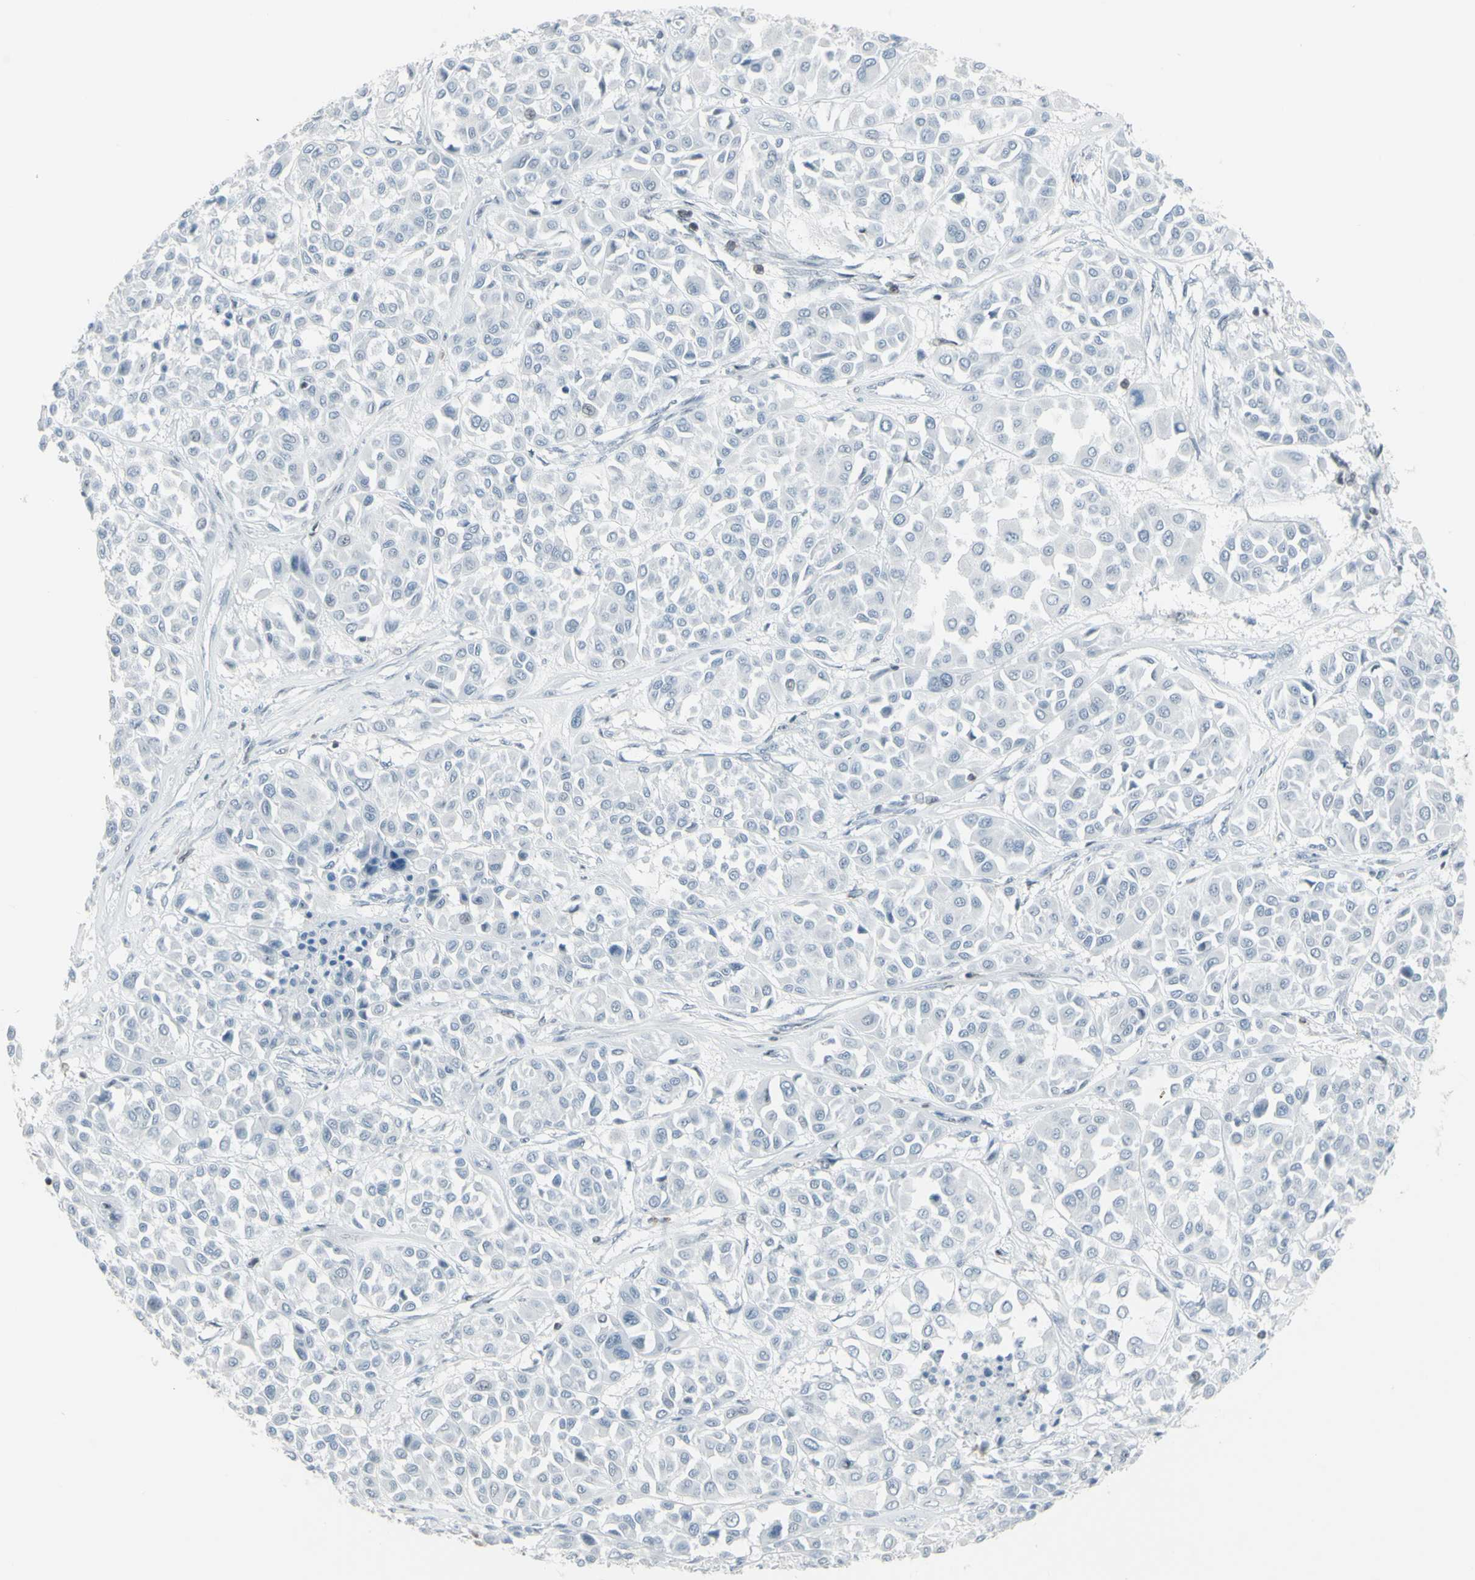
{"staining": {"intensity": "negative", "quantity": "none", "location": "none"}, "tissue": "melanoma", "cell_type": "Tumor cells", "image_type": "cancer", "snomed": [{"axis": "morphology", "description": "Malignant melanoma, Metastatic site"}, {"axis": "topography", "description": "Soft tissue"}], "caption": "Immunohistochemistry of human malignant melanoma (metastatic site) shows no staining in tumor cells. Brightfield microscopy of IHC stained with DAB (3,3'-diaminobenzidine) (brown) and hematoxylin (blue), captured at high magnification.", "gene": "NRG1", "patient": {"sex": "male", "age": 41}}